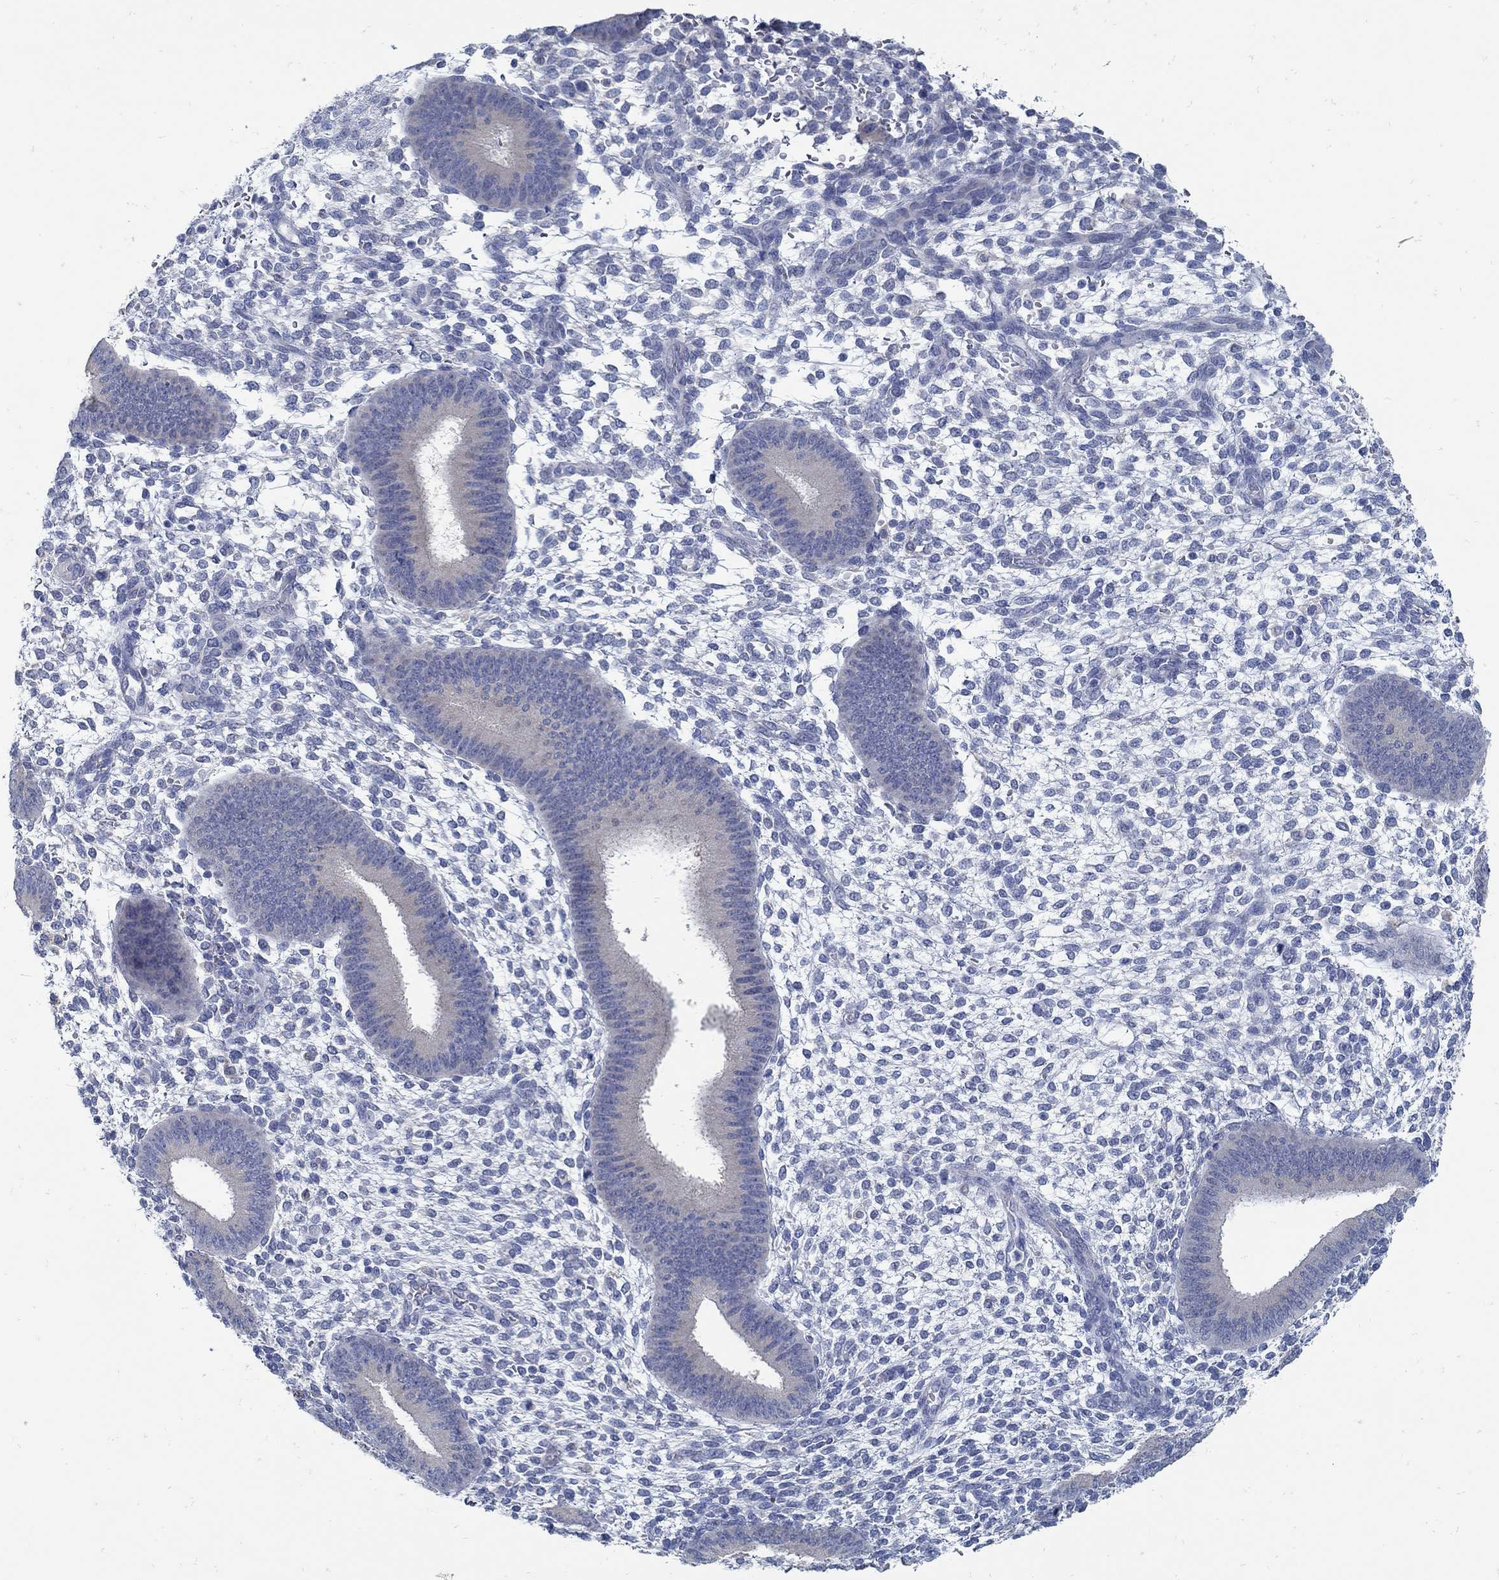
{"staining": {"intensity": "negative", "quantity": "none", "location": "none"}, "tissue": "endometrium", "cell_type": "Cells in endometrial stroma", "image_type": "normal", "snomed": [{"axis": "morphology", "description": "Normal tissue, NOS"}, {"axis": "topography", "description": "Endometrium"}], "caption": "High power microscopy image of an IHC image of normal endometrium, revealing no significant expression in cells in endometrial stroma.", "gene": "ZFAND4", "patient": {"sex": "female", "age": 39}}